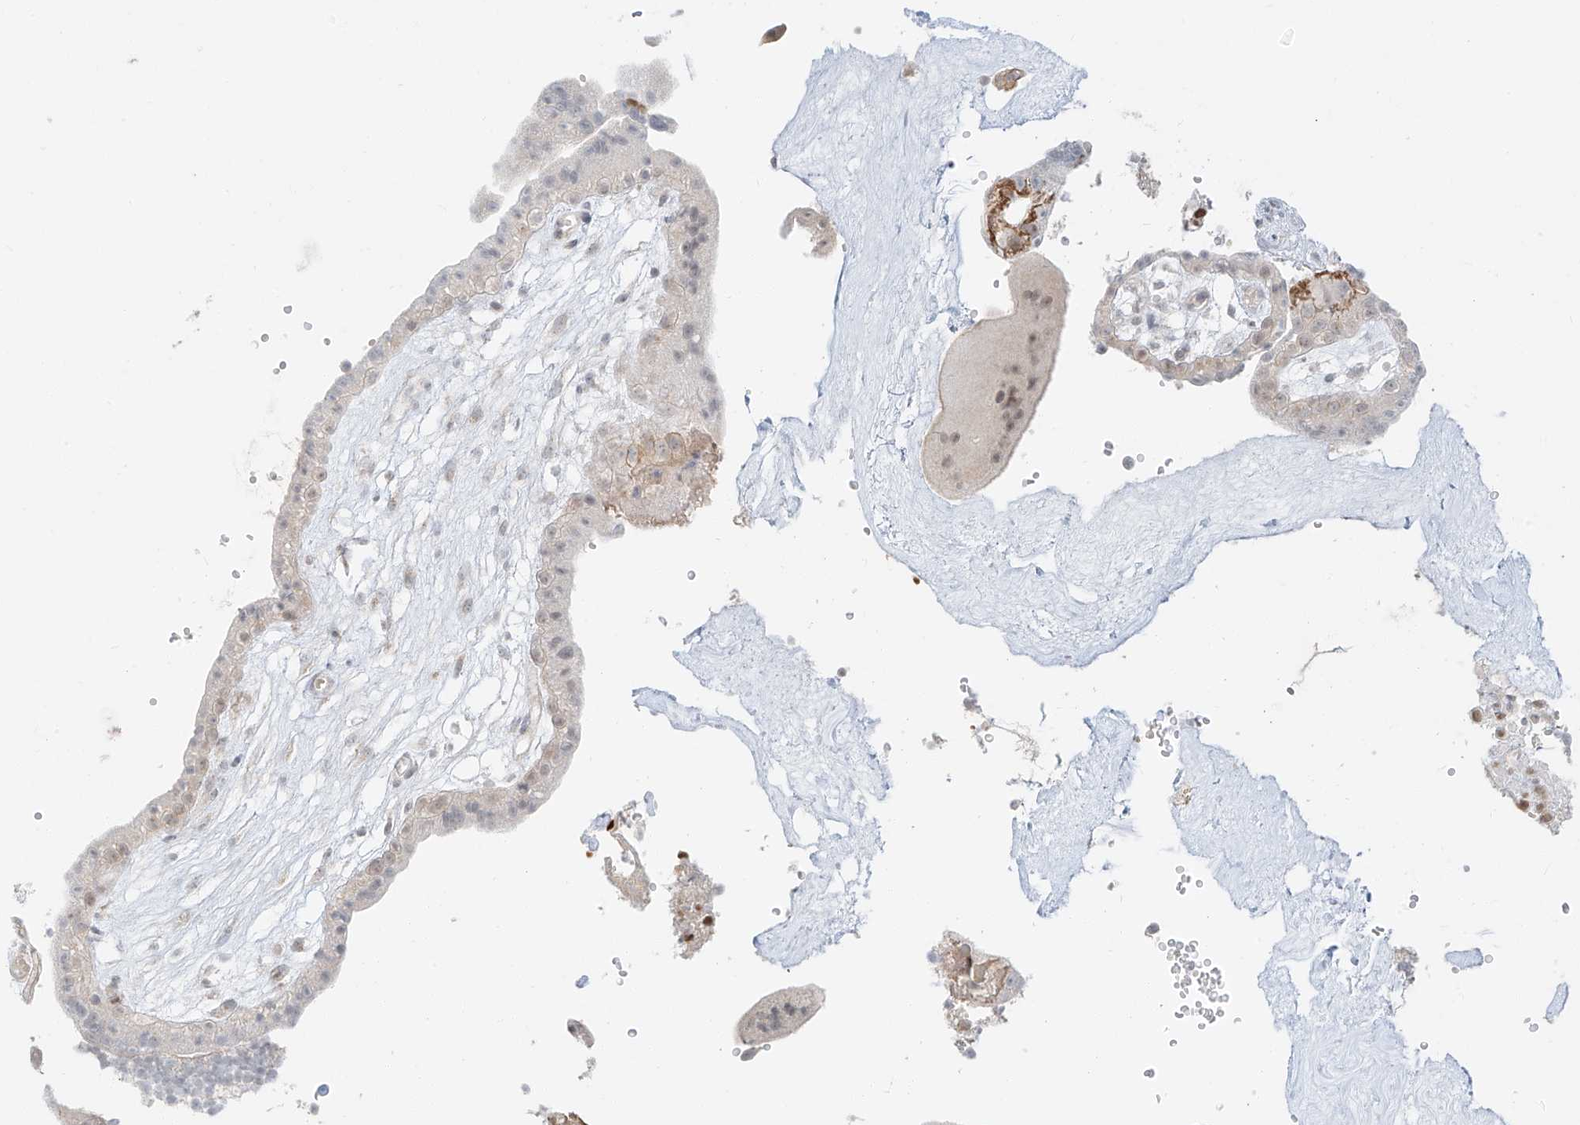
{"staining": {"intensity": "weak", "quantity": ">75%", "location": "nuclear"}, "tissue": "placenta", "cell_type": "Trophoblastic cells", "image_type": "normal", "snomed": [{"axis": "morphology", "description": "Normal tissue, NOS"}, {"axis": "topography", "description": "Placenta"}], "caption": "Immunohistochemistry (IHC) photomicrograph of normal human placenta stained for a protein (brown), which displays low levels of weak nuclear expression in about >75% of trophoblastic cells.", "gene": "ZNF774", "patient": {"sex": "female", "age": 18}}